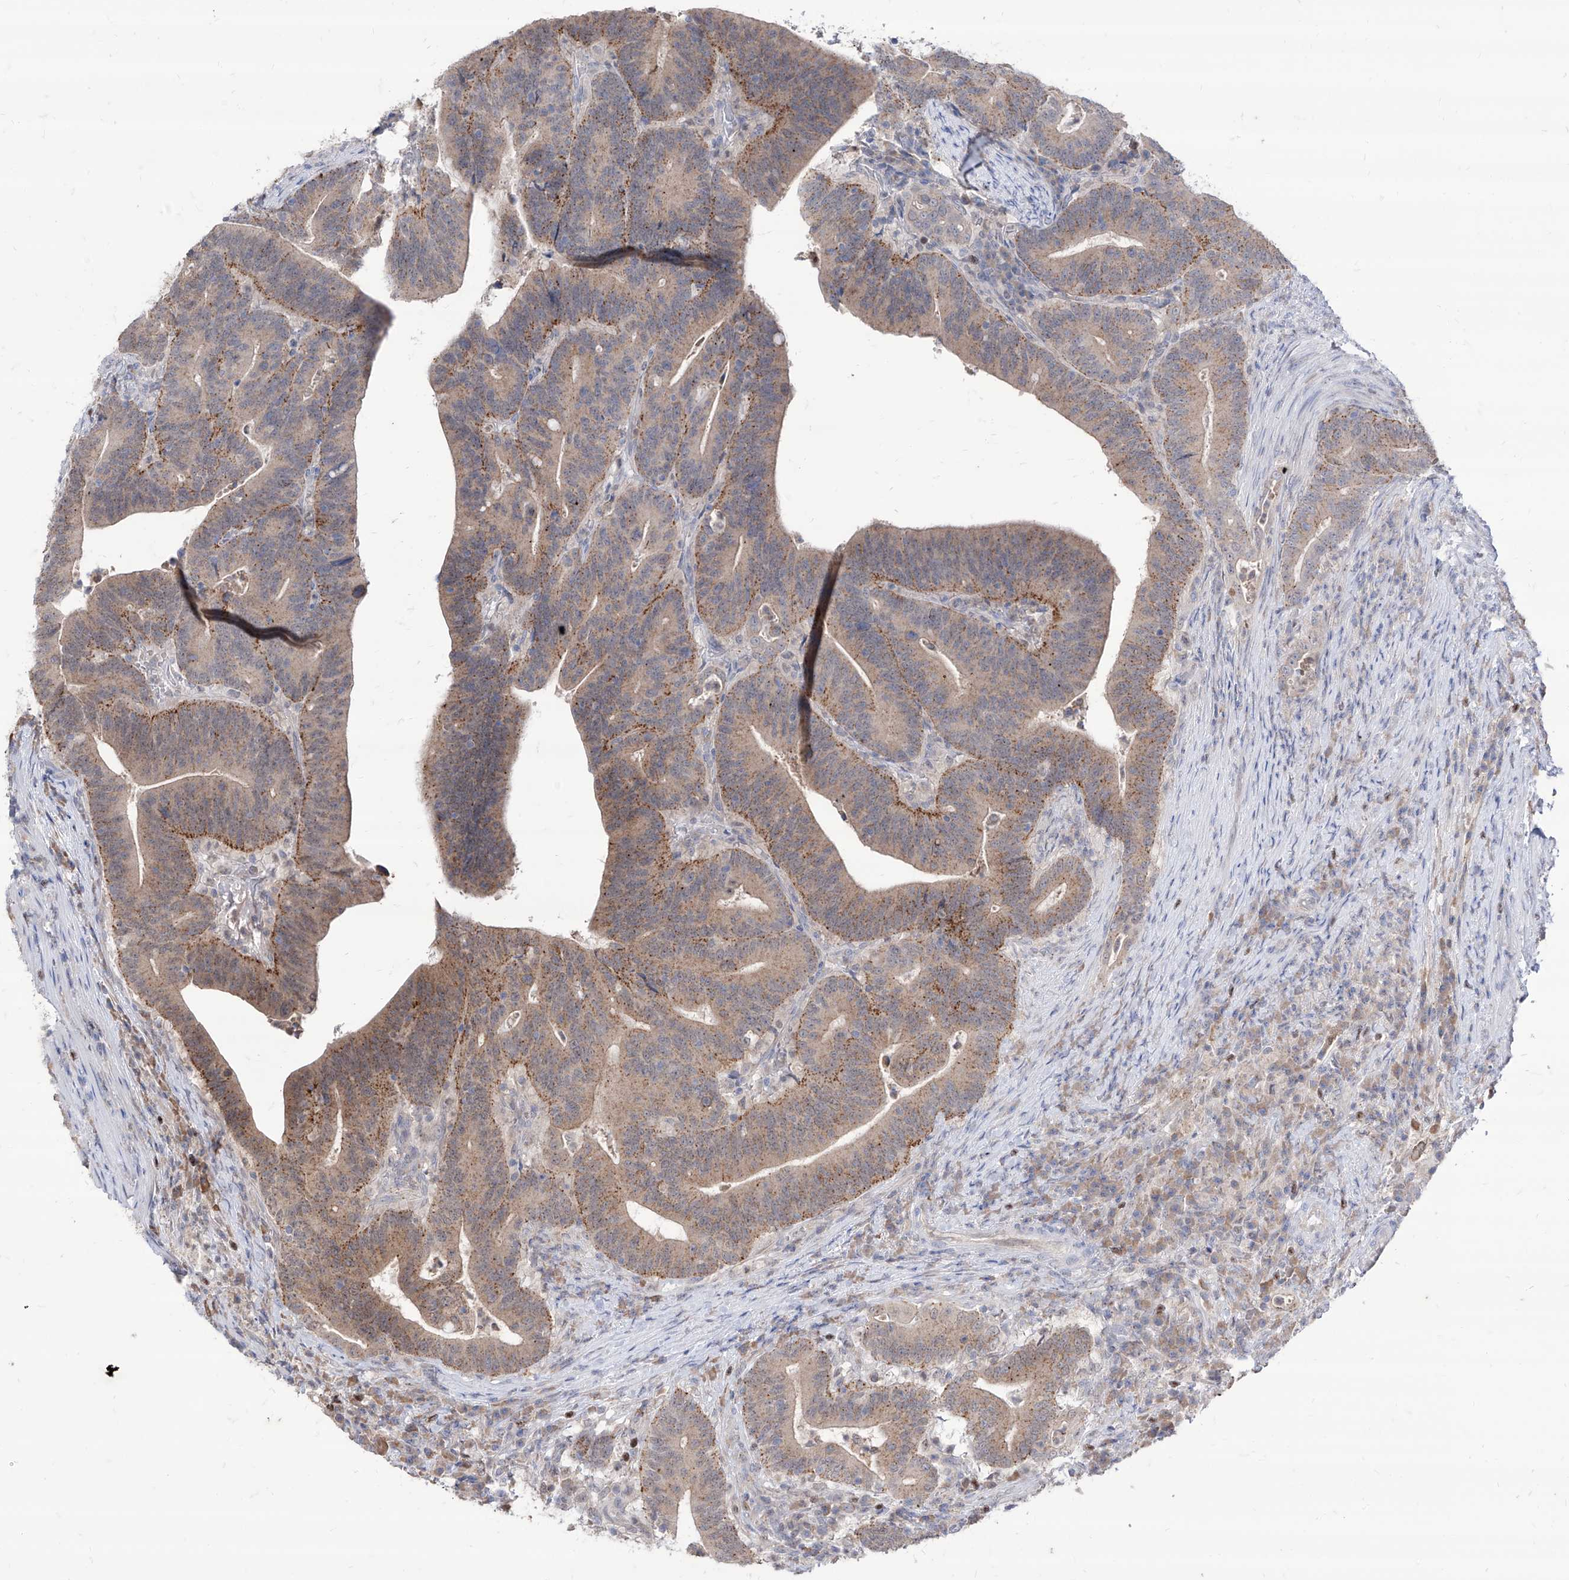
{"staining": {"intensity": "moderate", "quantity": ">75%", "location": "cytoplasmic/membranous"}, "tissue": "colorectal cancer", "cell_type": "Tumor cells", "image_type": "cancer", "snomed": [{"axis": "morphology", "description": "Adenocarcinoma, NOS"}, {"axis": "topography", "description": "Colon"}], "caption": "This micrograph demonstrates immunohistochemistry (IHC) staining of human colorectal adenocarcinoma, with medium moderate cytoplasmic/membranous positivity in about >75% of tumor cells.", "gene": "BROX", "patient": {"sex": "female", "age": 66}}